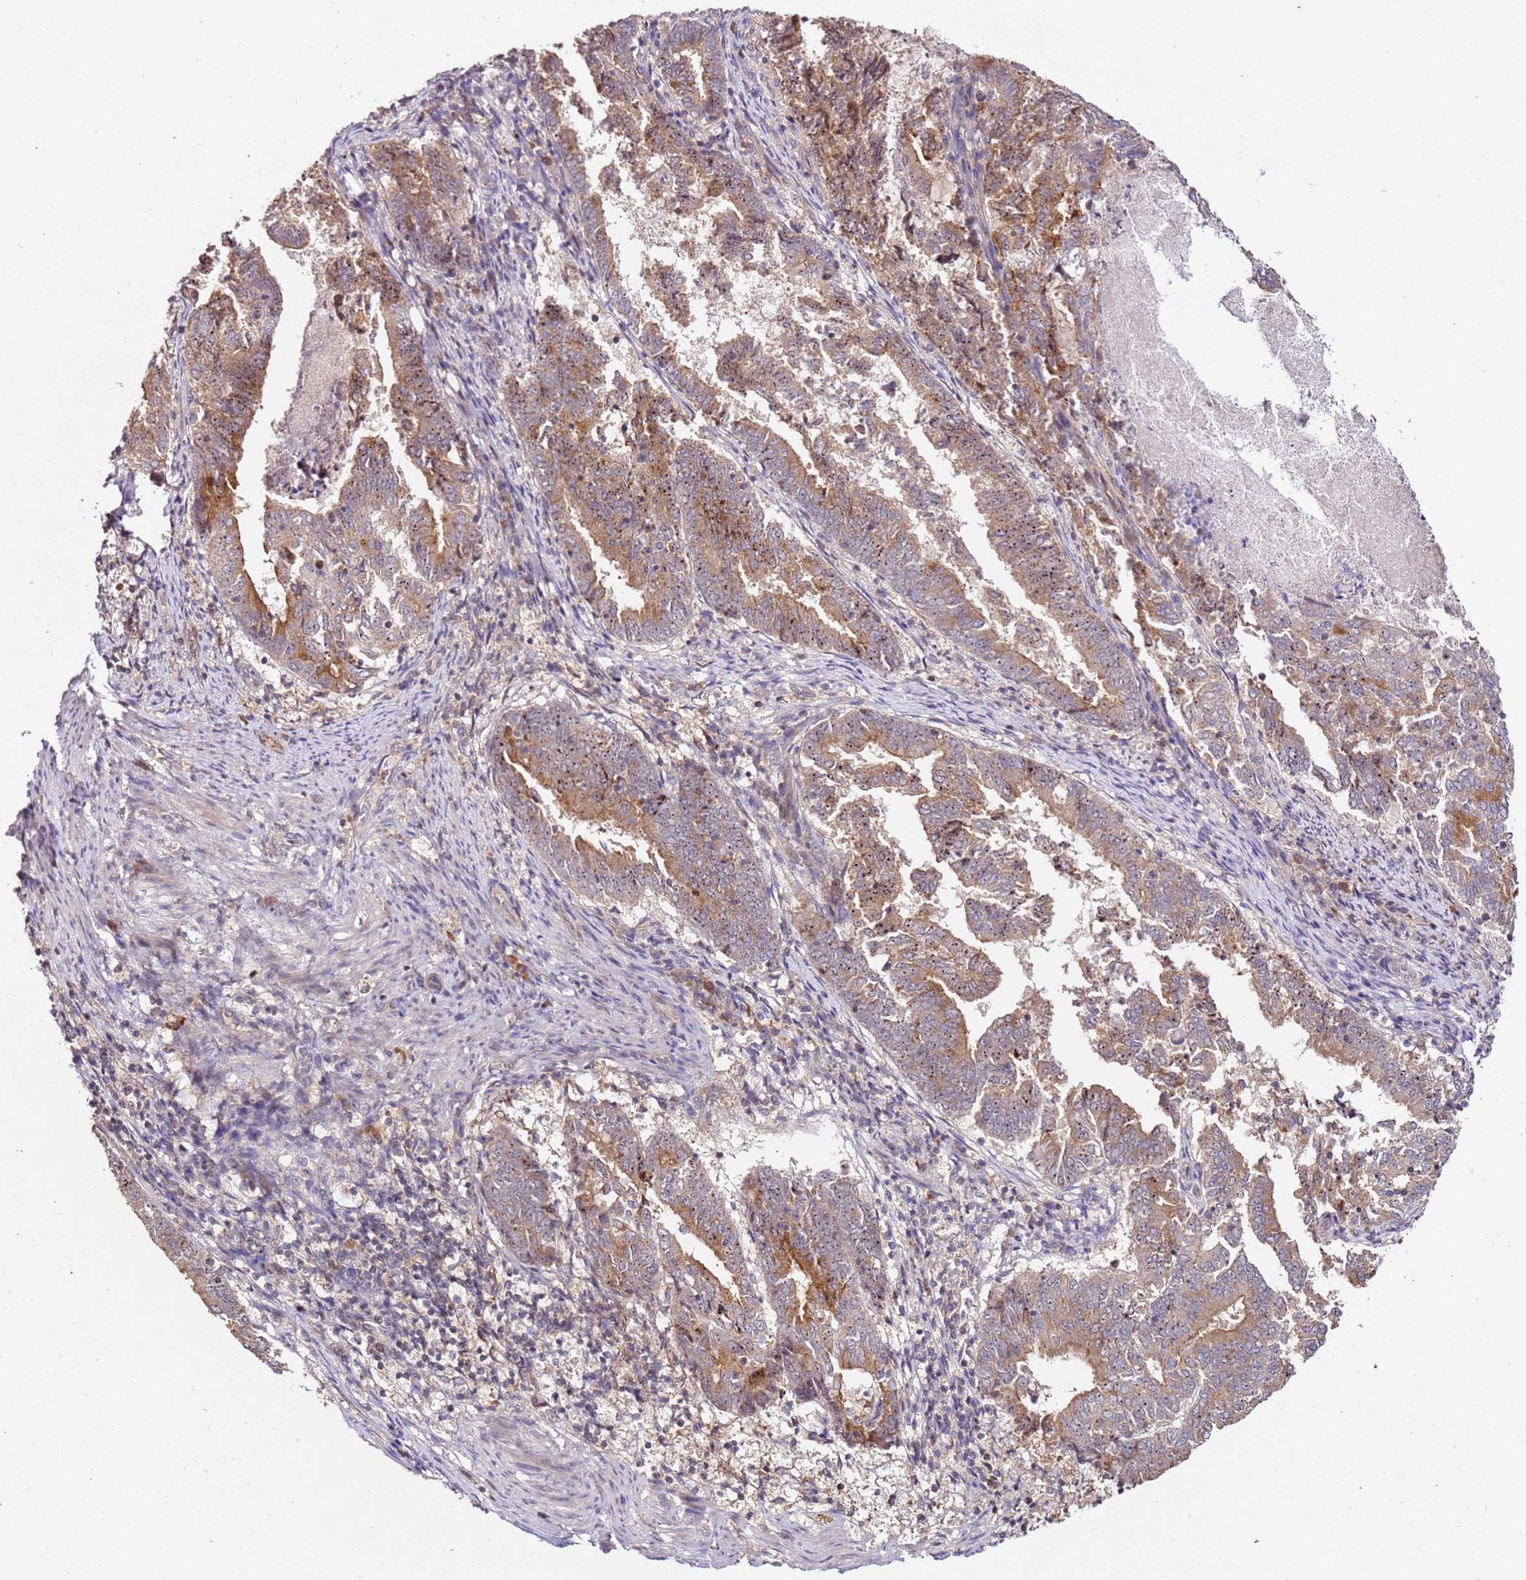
{"staining": {"intensity": "moderate", "quantity": ">75%", "location": "cytoplasmic/membranous,nuclear"}, "tissue": "endometrial cancer", "cell_type": "Tumor cells", "image_type": "cancer", "snomed": [{"axis": "morphology", "description": "Adenocarcinoma, NOS"}, {"axis": "topography", "description": "Endometrium"}], "caption": "Human endometrial cancer stained with a brown dye shows moderate cytoplasmic/membranous and nuclear positive staining in approximately >75% of tumor cells.", "gene": "DDX27", "patient": {"sex": "female", "age": 80}}